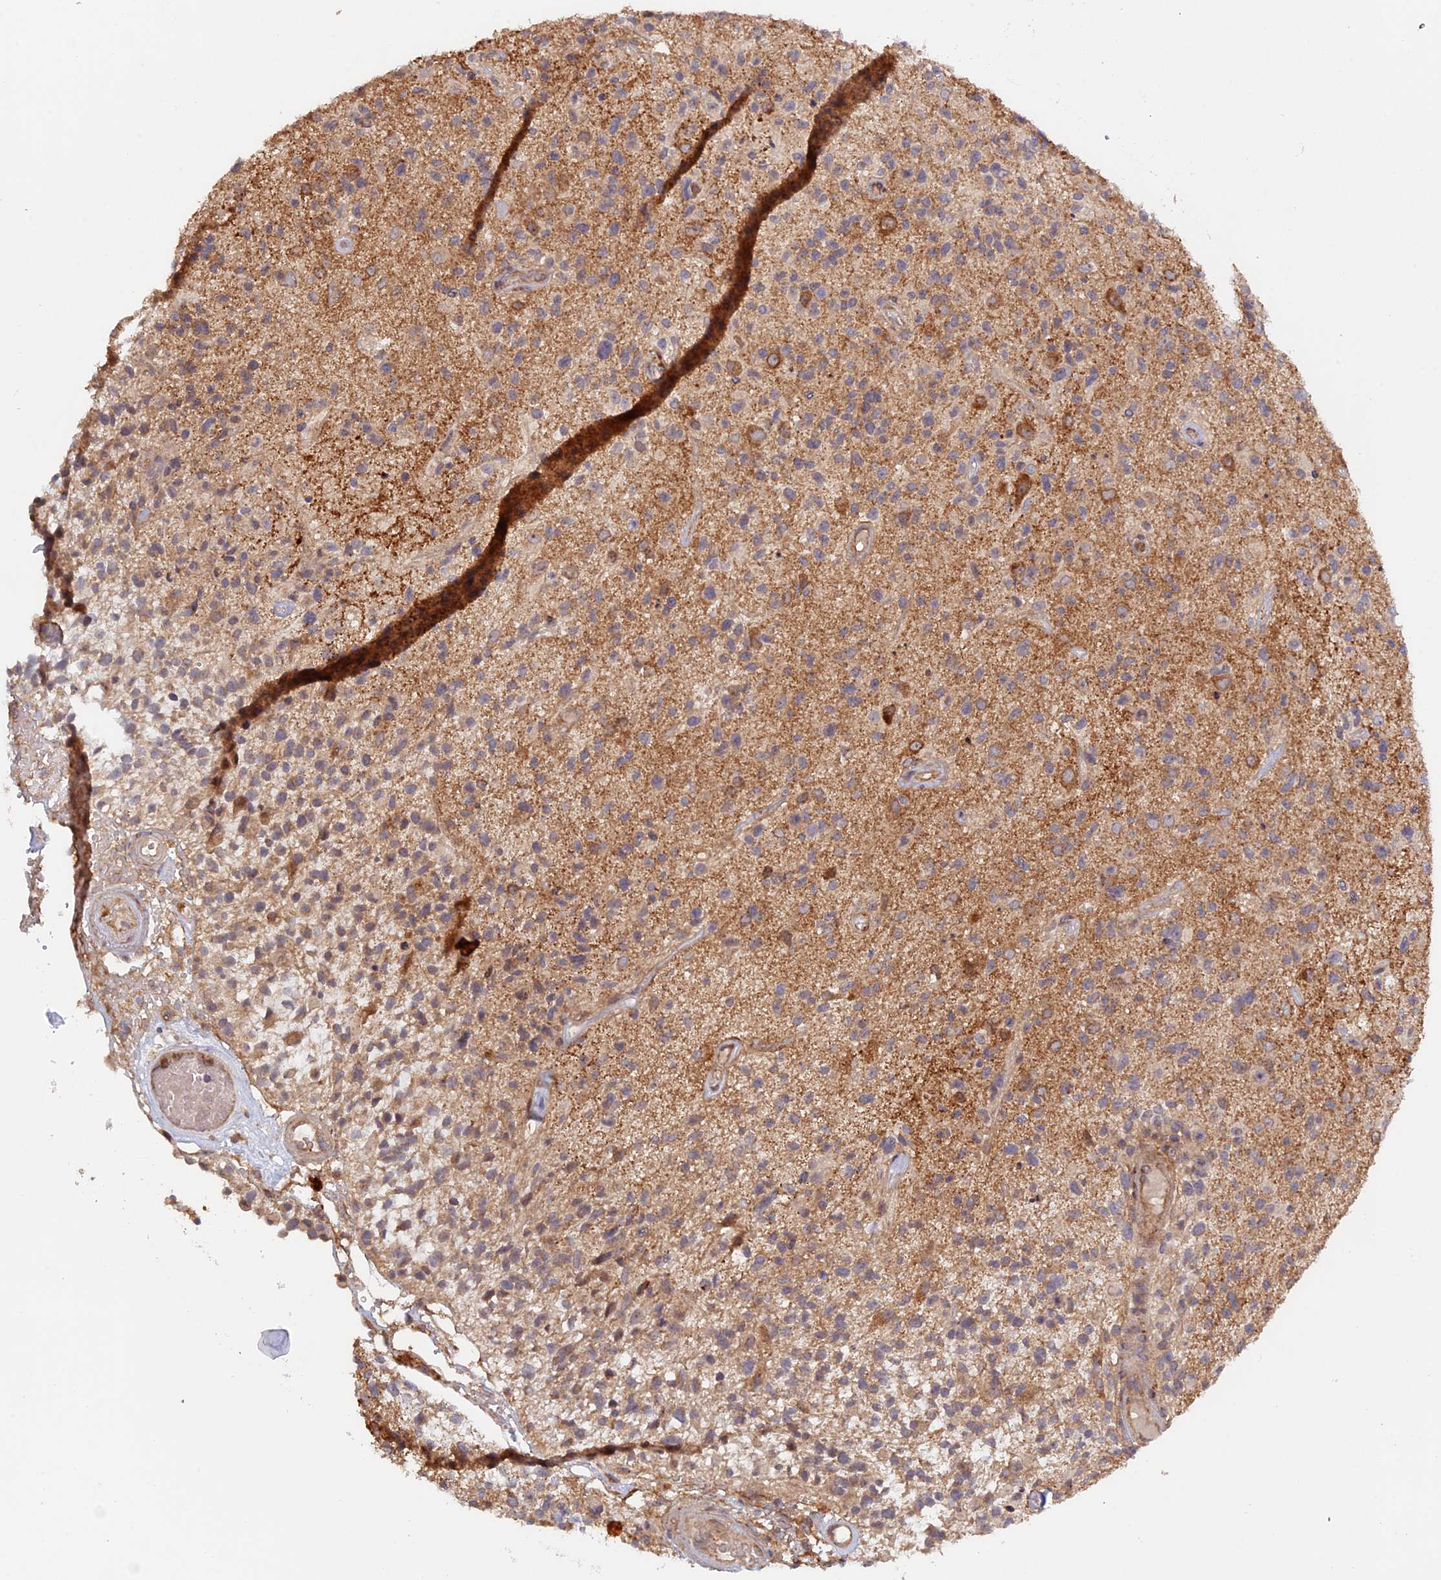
{"staining": {"intensity": "negative", "quantity": "none", "location": "none"}, "tissue": "glioma", "cell_type": "Tumor cells", "image_type": "cancer", "snomed": [{"axis": "morphology", "description": "Glioma, malignant, High grade"}, {"axis": "morphology", "description": "Glioblastoma, NOS"}, {"axis": "topography", "description": "Brain"}], "caption": "Human glioma stained for a protein using immunohistochemistry reveals no staining in tumor cells.", "gene": "FERMT1", "patient": {"sex": "male", "age": 60}}